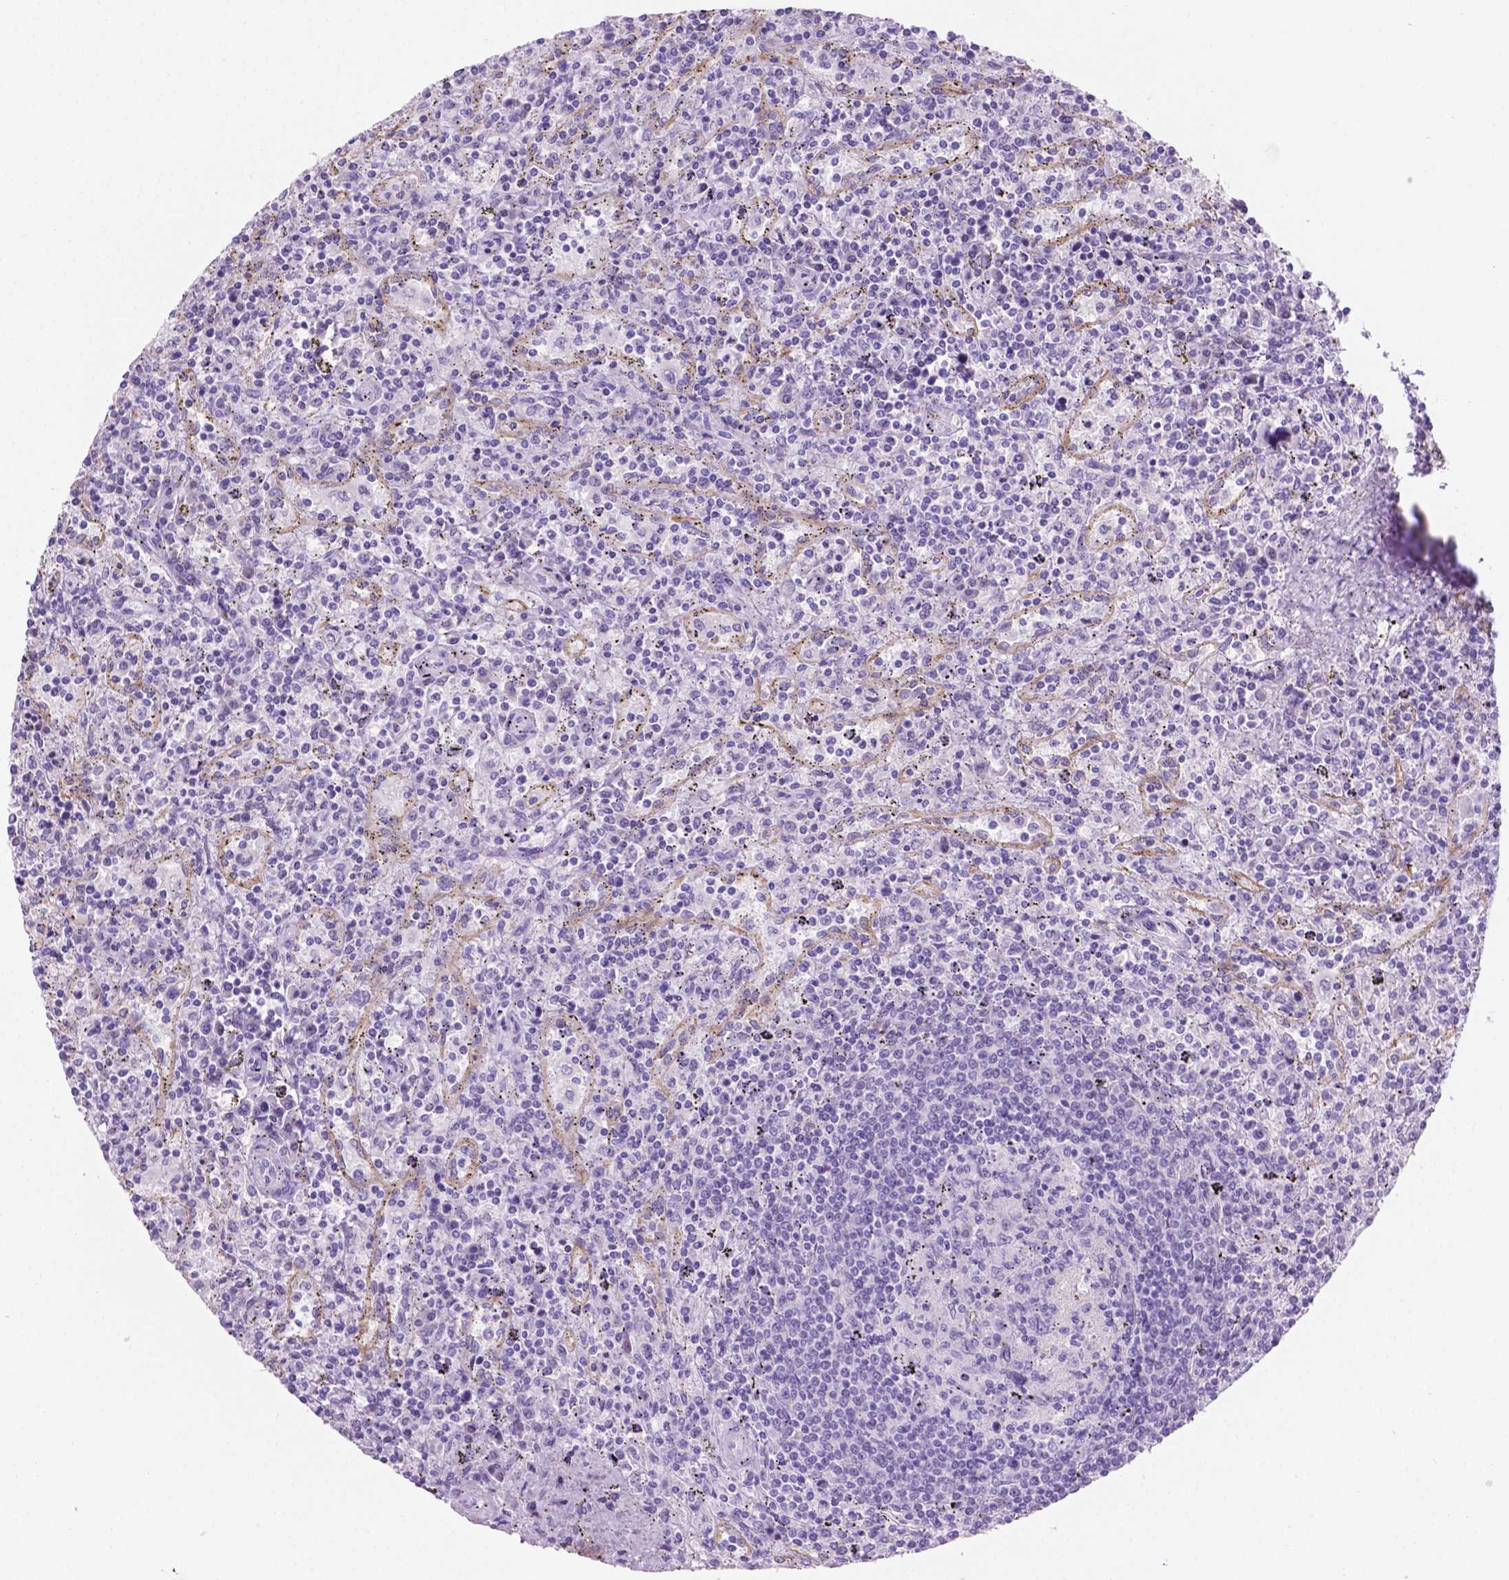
{"staining": {"intensity": "negative", "quantity": "none", "location": "none"}, "tissue": "lymphoma", "cell_type": "Tumor cells", "image_type": "cancer", "snomed": [{"axis": "morphology", "description": "Malignant lymphoma, non-Hodgkin's type, Low grade"}, {"axis": "topography", "description": "Spleen"}], "caption": "Tumor cells are negative for protein expression in human lymphoma.", "gene": "GRIN2B", "patient": {"sex": "male", "age": 62}}